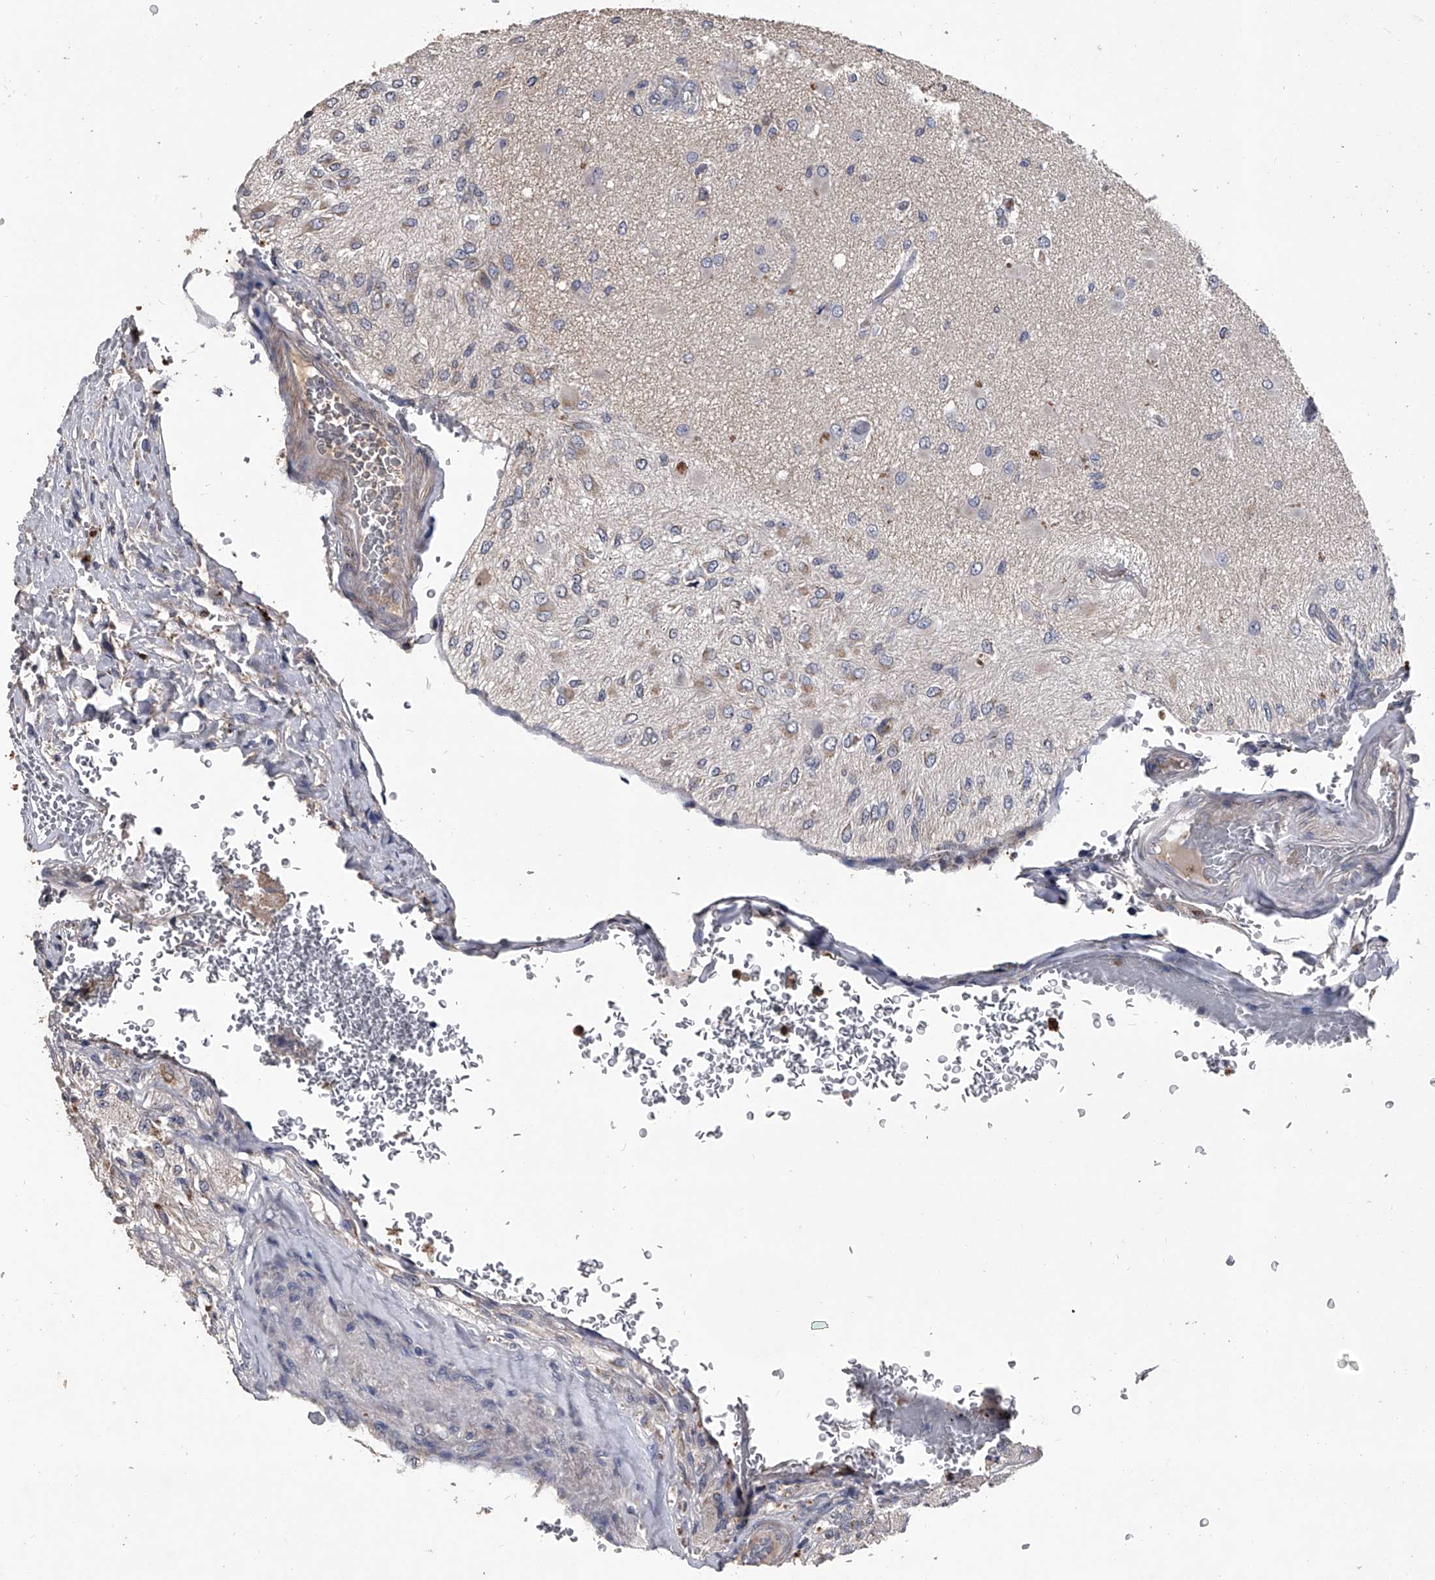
{"staining": {"intensity": "negative", "quantity": "none", "location": "none"}, "tissue": "glioma", "cell_type": "Tumor cells", "image_type": "cancer", "snomed": [{"axis": "morphology", "description": "Normal tissue, NOS"}, {"axis": "morphology", "description": "Glioma, malignant, High grade"}, {"axis": "topography", "description": "Cerebral cortex"}], "caption": "Immunohistochemical staining of malignant high-grade glioma reveals no significant staining in tumor cells. (DAB (3,3'-diaminobenzidine) immunohistochemistry visualized using brightfield microscopy, high magnification).", "gene": "NRP1", "patient": {"sex": "male", "age": 77}}